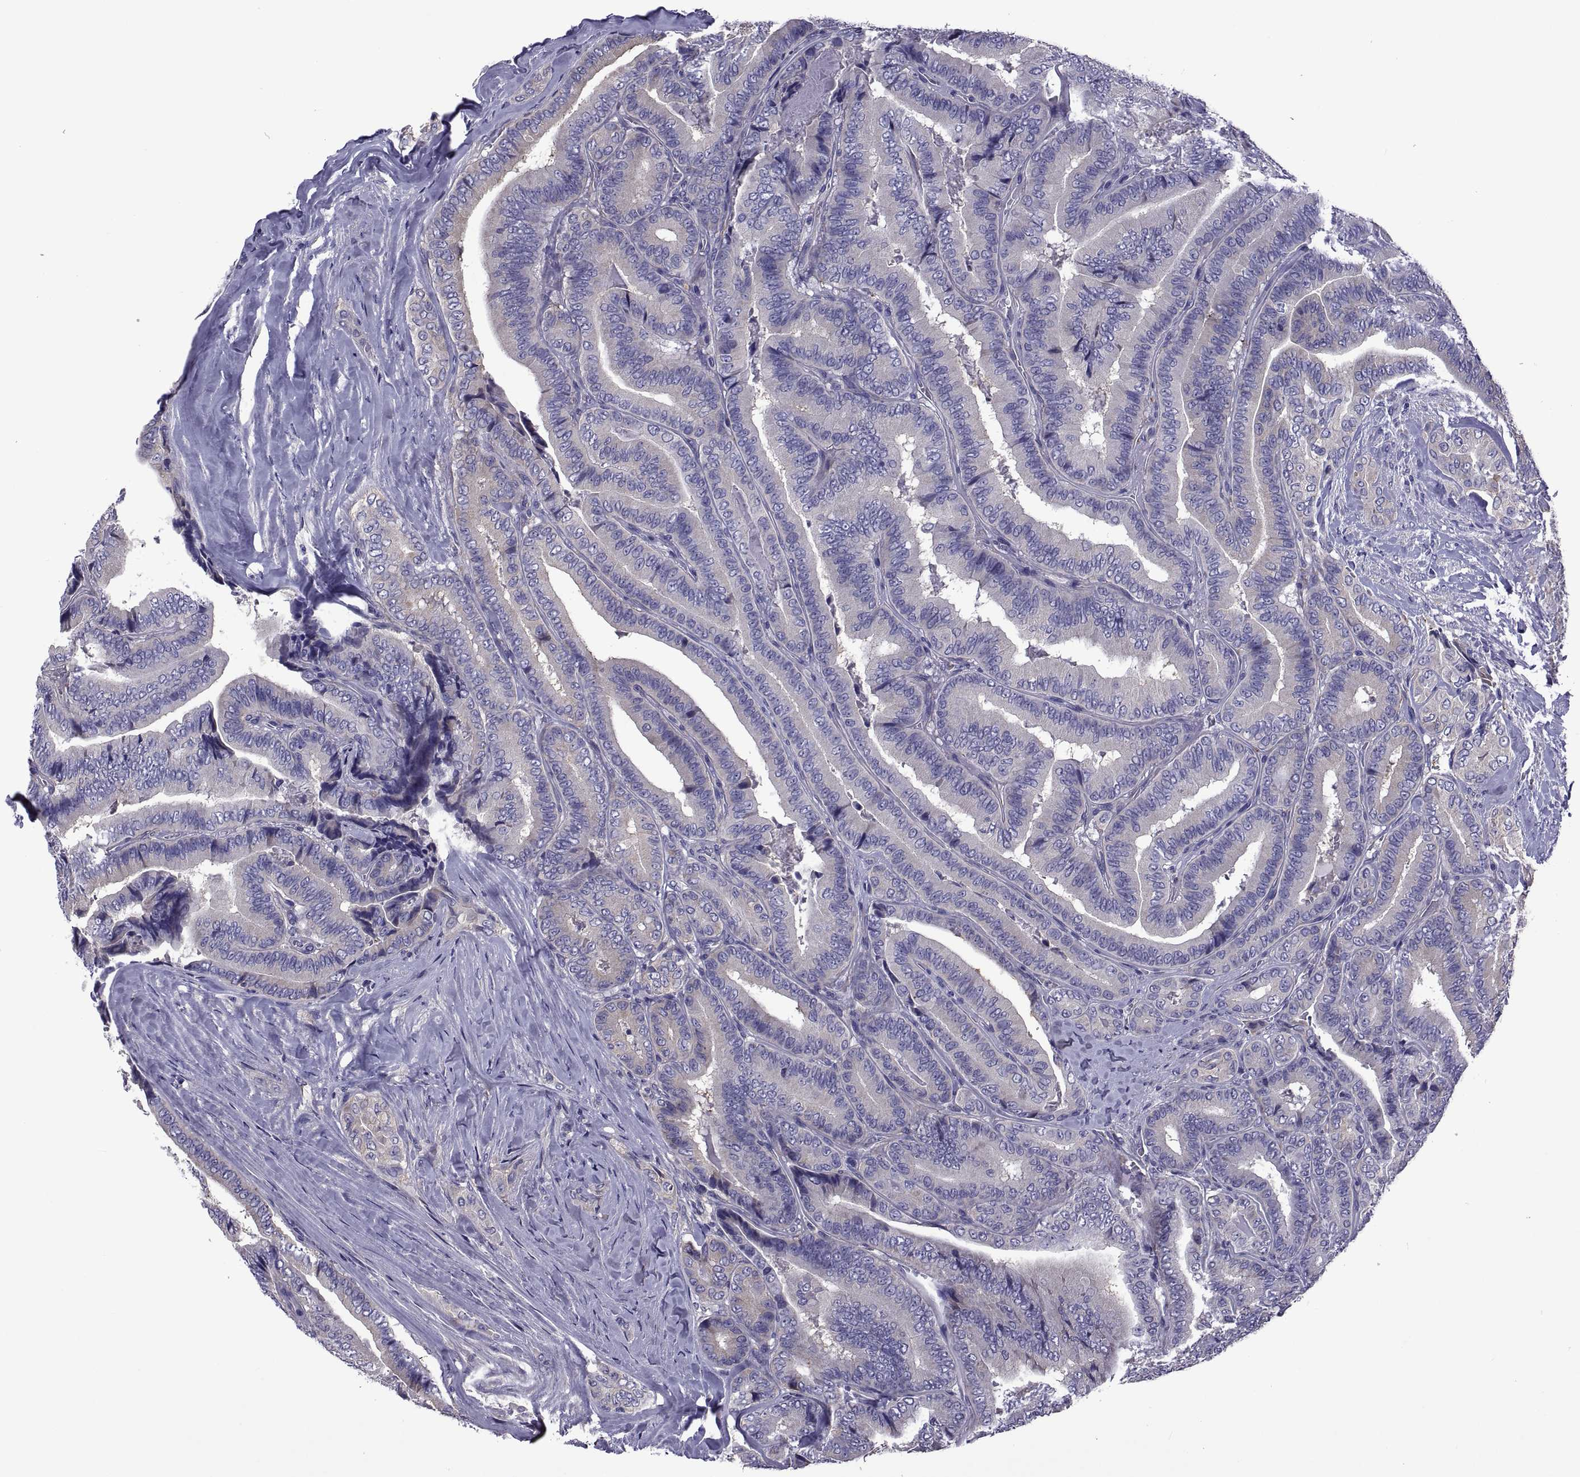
{"staining": {"intensity": "negative", "quantity": "none", "location": "none"}, "tissue": "thyroid cancer", "cell_type": "Tumor cells", "image_type": "cancer", "snomed": [{"axis": "morphology", "description": "Papillary adenocarcinoma, NOS"}, {"axis": "topography", "description": "Thyroid gland"}], "caption": "This is an immunohistochemistry photomicrograph of thyroid cancer. There is no expression in tumor cells.", "gene": "TMC3", "patient": {"sex": "male", "age": 61}}